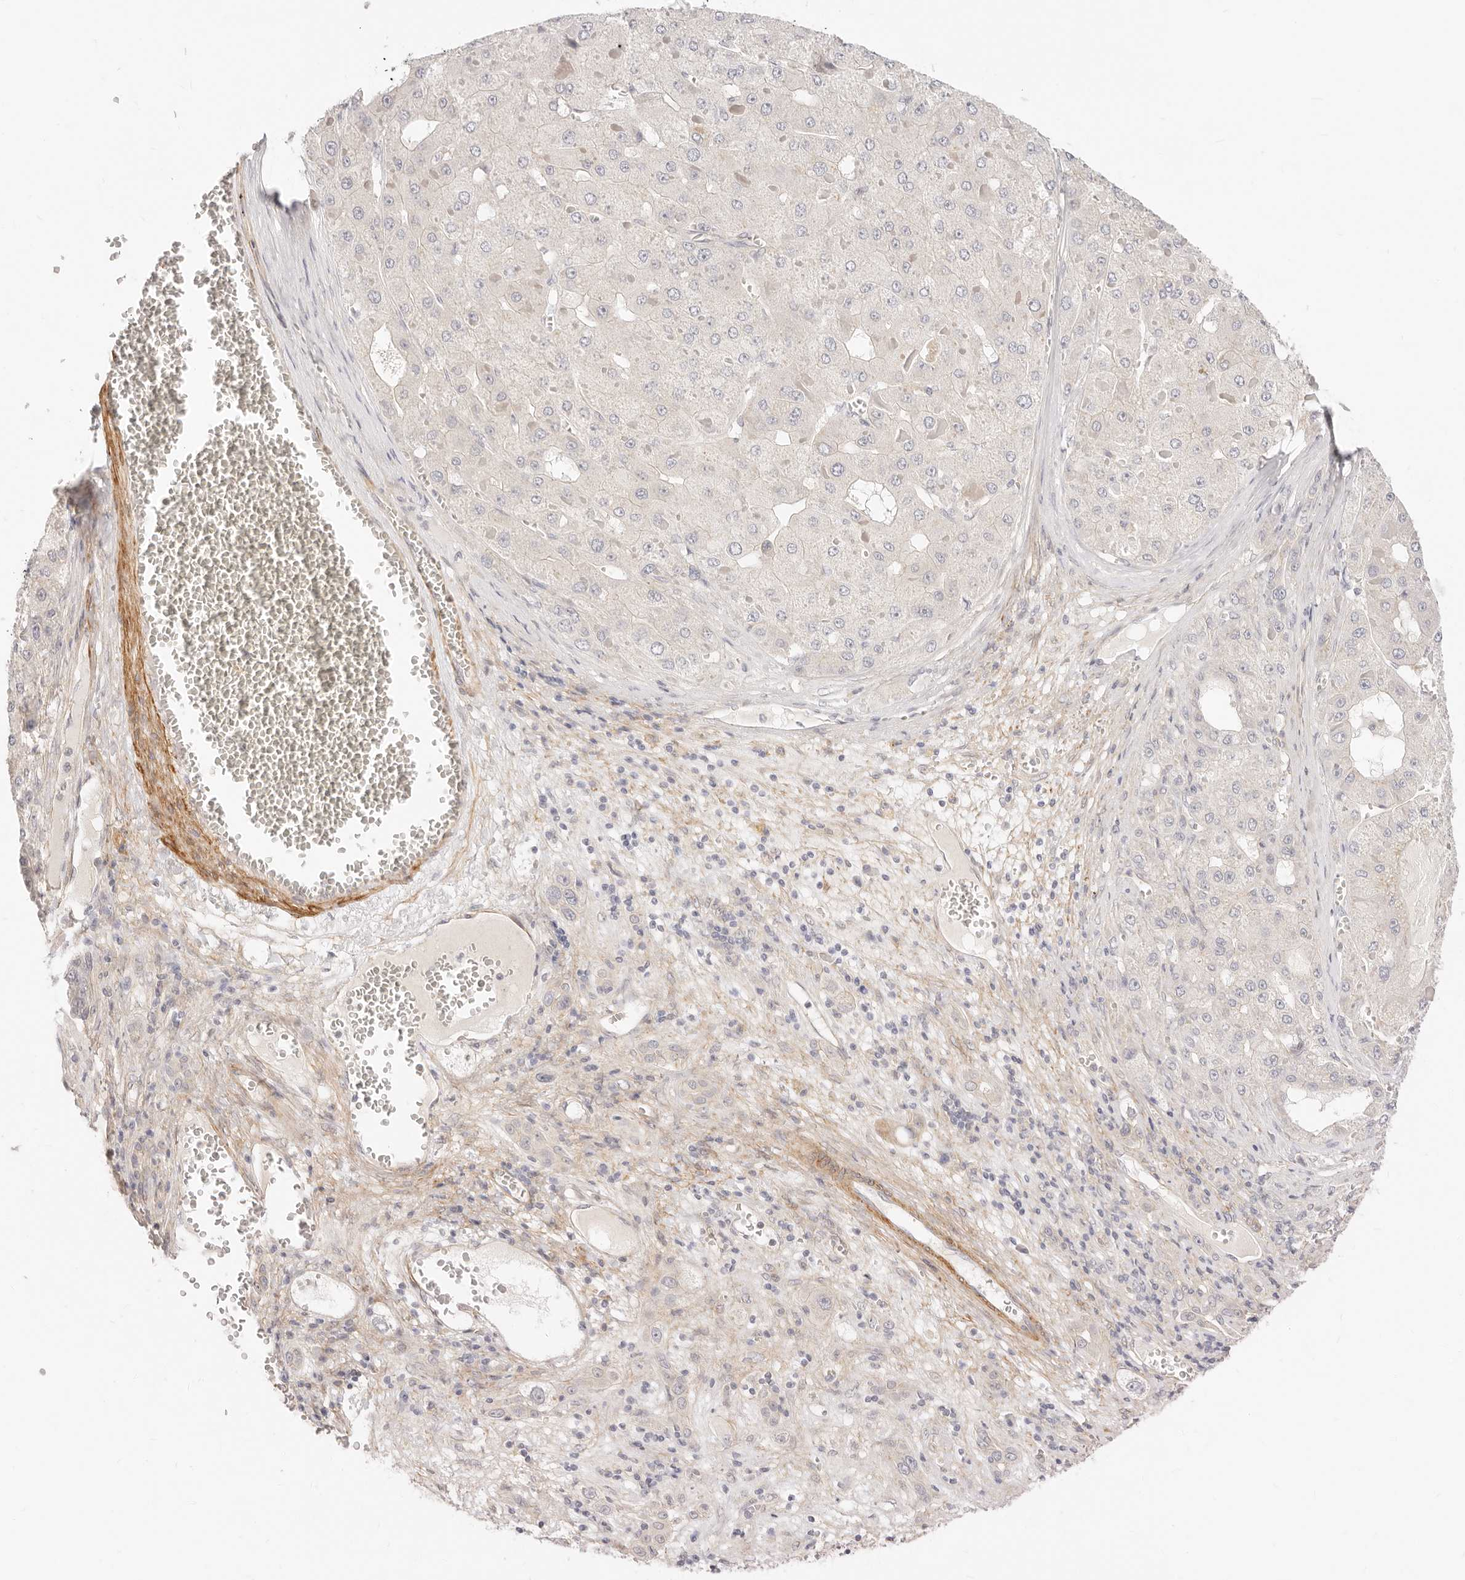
{"staining": {"intensity": "negative", "quantity": "none", "location": "none"}, "tissue": "liver cancer", "cell_type": "Tumor cells", "image_type": "cancer", "snomed": [{"axis": "morphology", "description": "Carcinoma, Hepatocellular, NOS"}, {"axis": "topography", "description": "Liver"}], "caption": "Liver hepatocellular carcinoma was stained to show a protein in brown. There is no significant staining in tumor cells. The staining is performed using DAB (3,3'-diaminobenzidine) brown chromogen with nuclei counter-stained in using hematoxylin.", "gene": "UBXN10", "patient": {"sex": "female", "age": 73}}